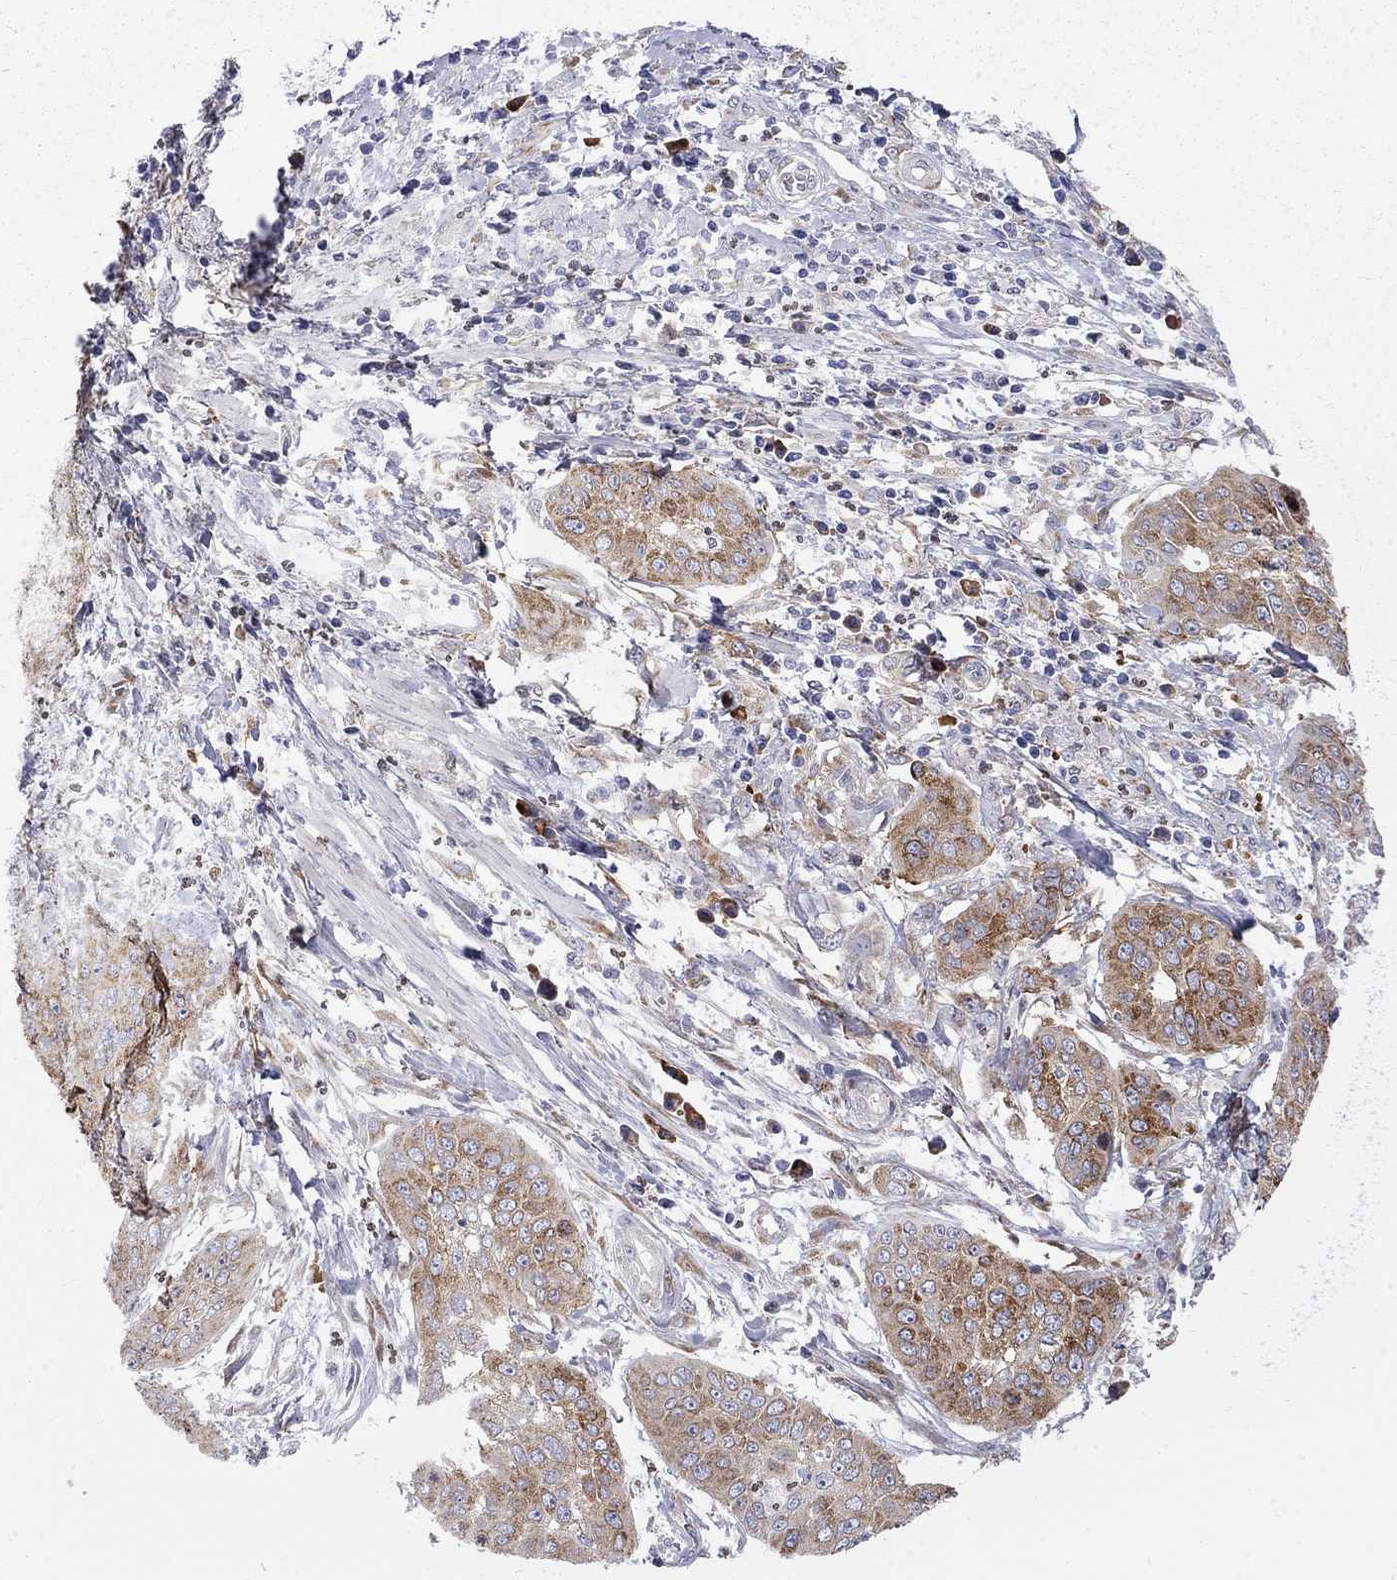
{"staining": {"intensity": "moderate", "quantity": ">75%", "location": "cytoplasmic/membranous"}, "tissue": "cervical cancer", "cell_type": "Tumor cells", "image_type": "cancer", "snomed": [{"axis": "morphology", "description": "Squamous cell carcinoma, NOS"}, {"axis": "topography", "description": "Cervix"}], "caption": "IHC (DAB) staining of human cervical cancer demonstrates moderate cytoplasmic/membranous protein expression in approximately >75% of tumor cells.", "gene": "PABPC4", "patient": {"sex": "female", "age": 39}}